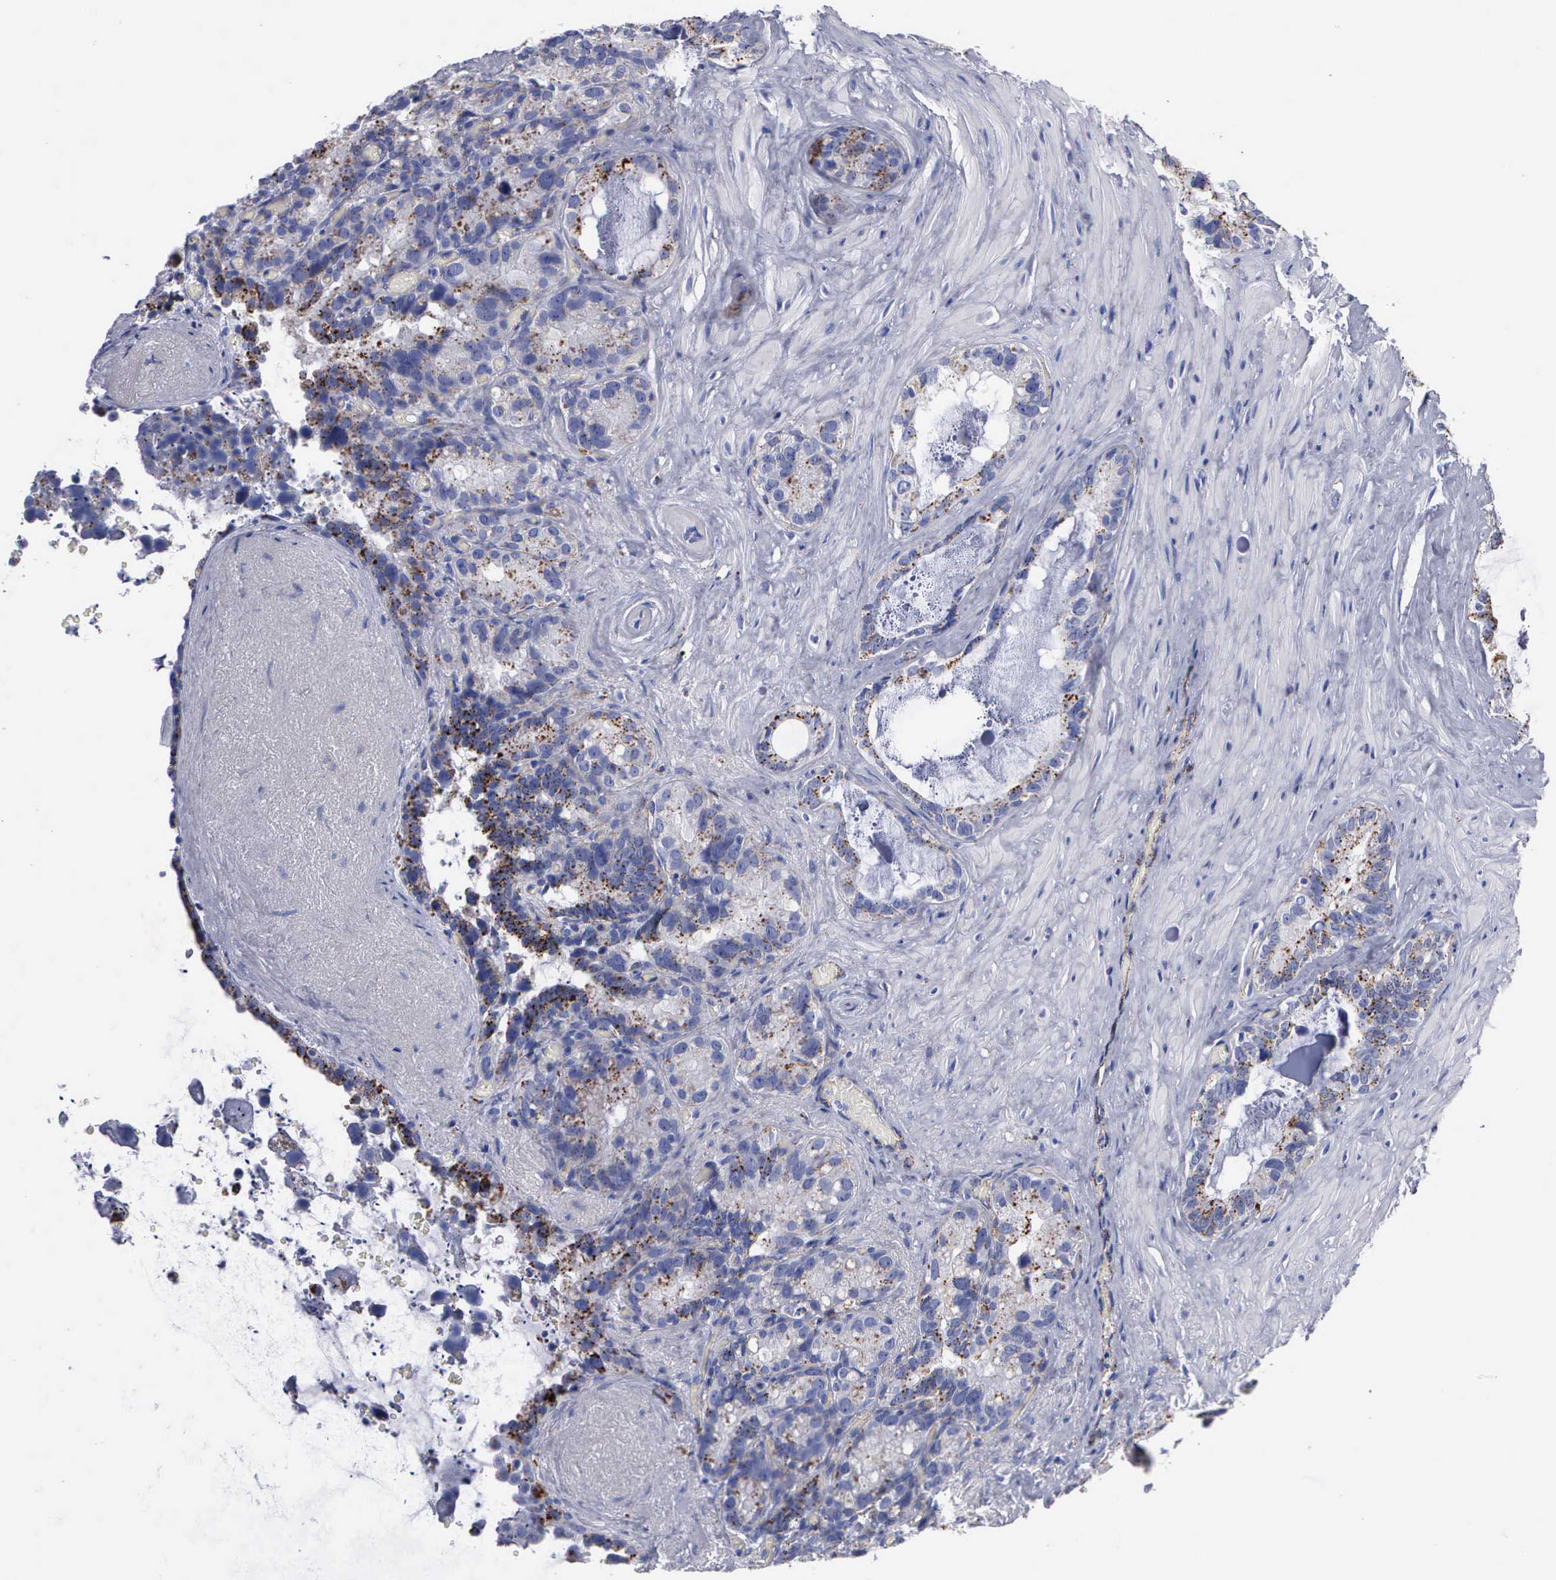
{"staining": {"intensity": "strong", "quantity": "25%-75%", "location": "cytoplasmic/membranous"}, "tissue": "seminal vesicle", "cell_type": "Glandular cells", "image_type": "normal", "snomed": [{"axis": "morphology", "description": "Normal tissue, NOS"}, {"axis": "topography", "description": "Seminal veicle"}], "caption": "DAB (3,3'-diaminobenzidine) immunohistochemical staining of benign human seminal vesicle demonstrates strong cytoplasmic/membranous protein expression in approximately 25%-75% of glandular cells. Nuclei are stained in blue.", "gene": "CTSL", "patient": {"sex": "male", "age": 63}}